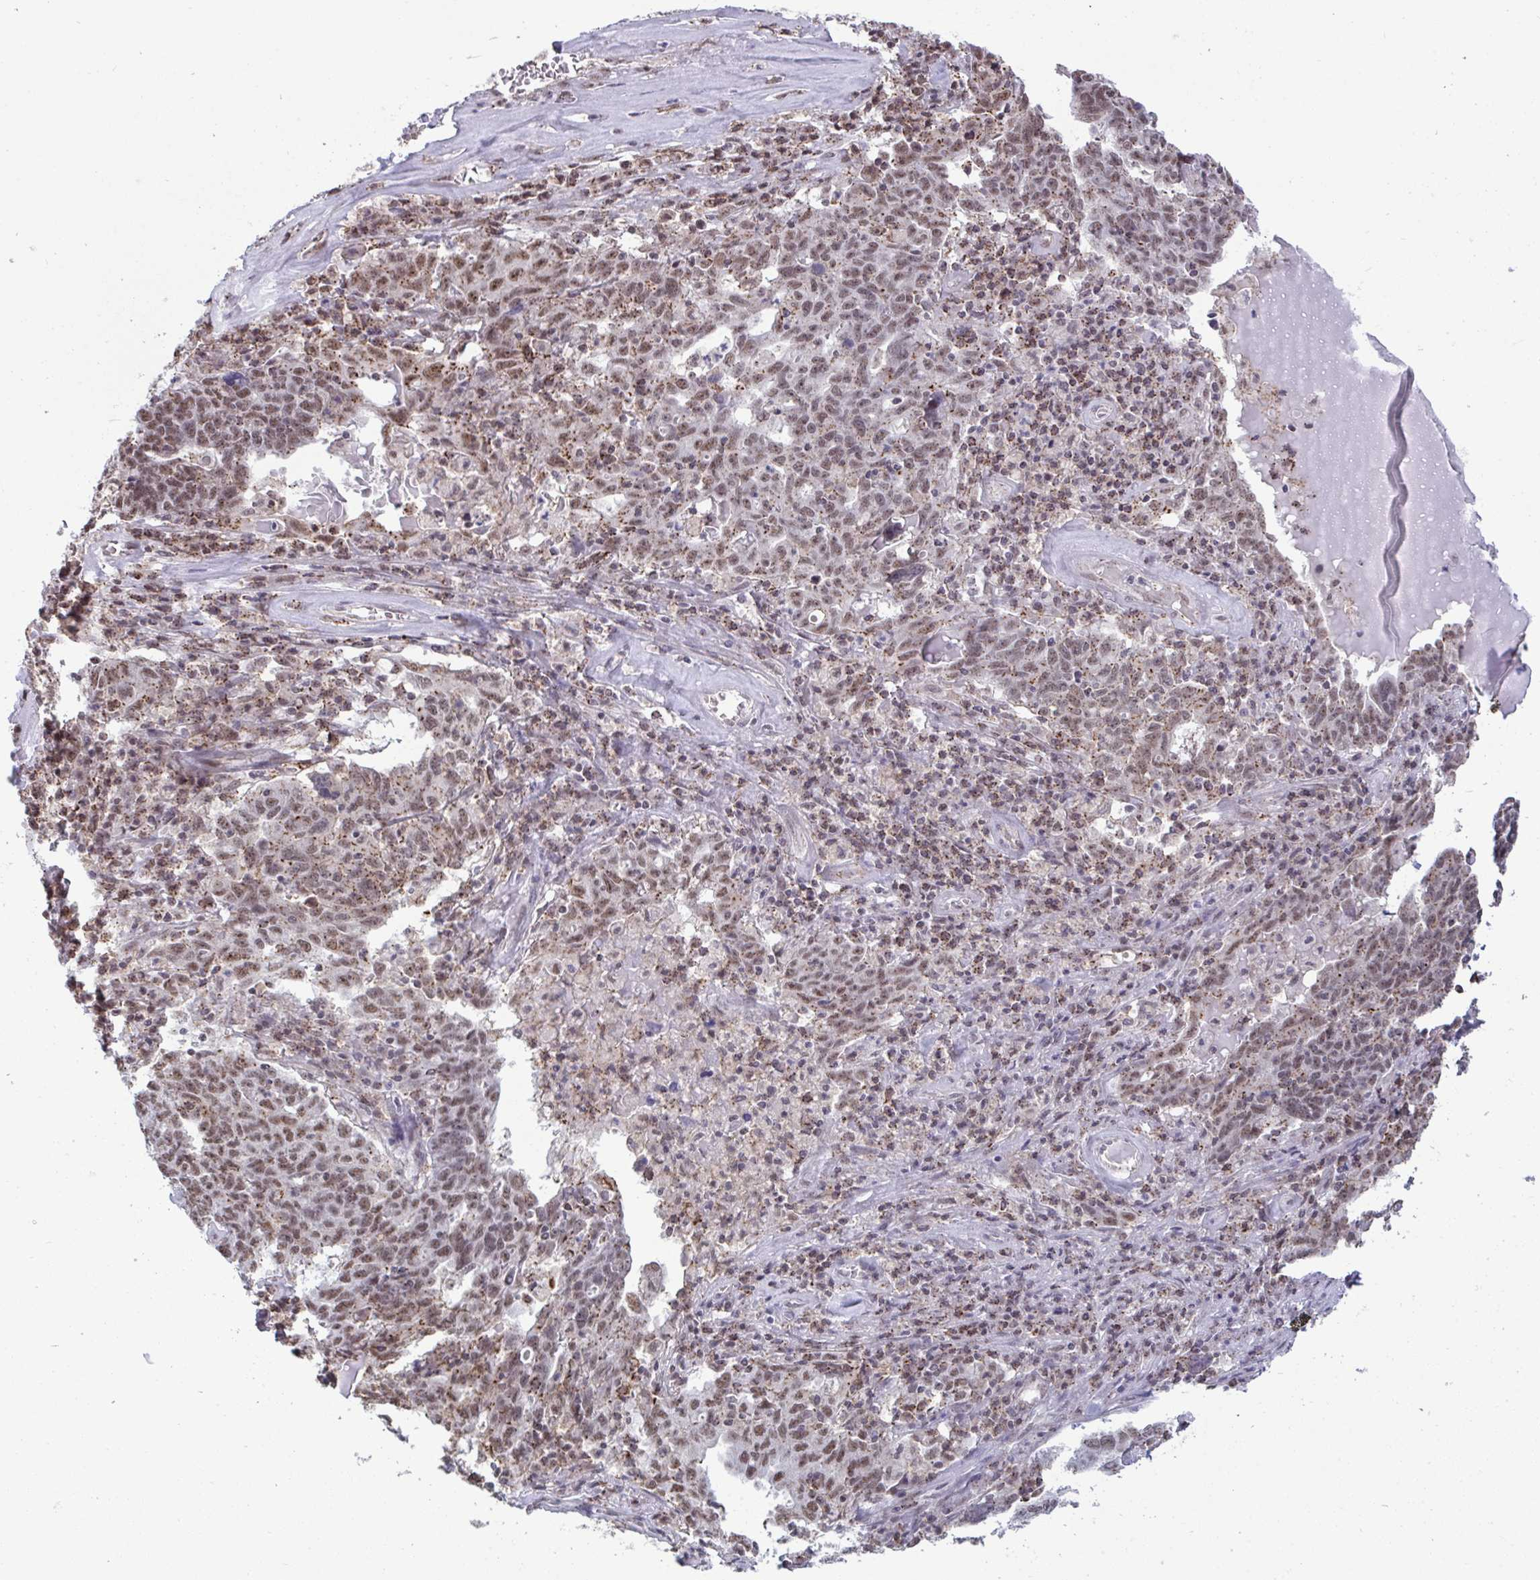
{"staining": {"intensity": "moderate", "quantity": ">75%", "location": "cytoplasmic/membranous,nuclear"}, "tissue": "ovarian cancer", "cell_type": "Tumor cells", "image_type": "cancer", "snomed": [{"axis": "morphology", "description": "Carcinoma, endometroid"}, {"axis": "topography", "description": "Ovary"}], "caption": "IHC (DAB (3,3'-diaminobenzidine)) staining of human ovarian endometroid carcinoma reveals moderate cytoplasmic/membranous and nuclear protein staining in approximately >75% of tumor cells.", "gene": "PUF60", "patient": {"sex": "female", "age": 62}}